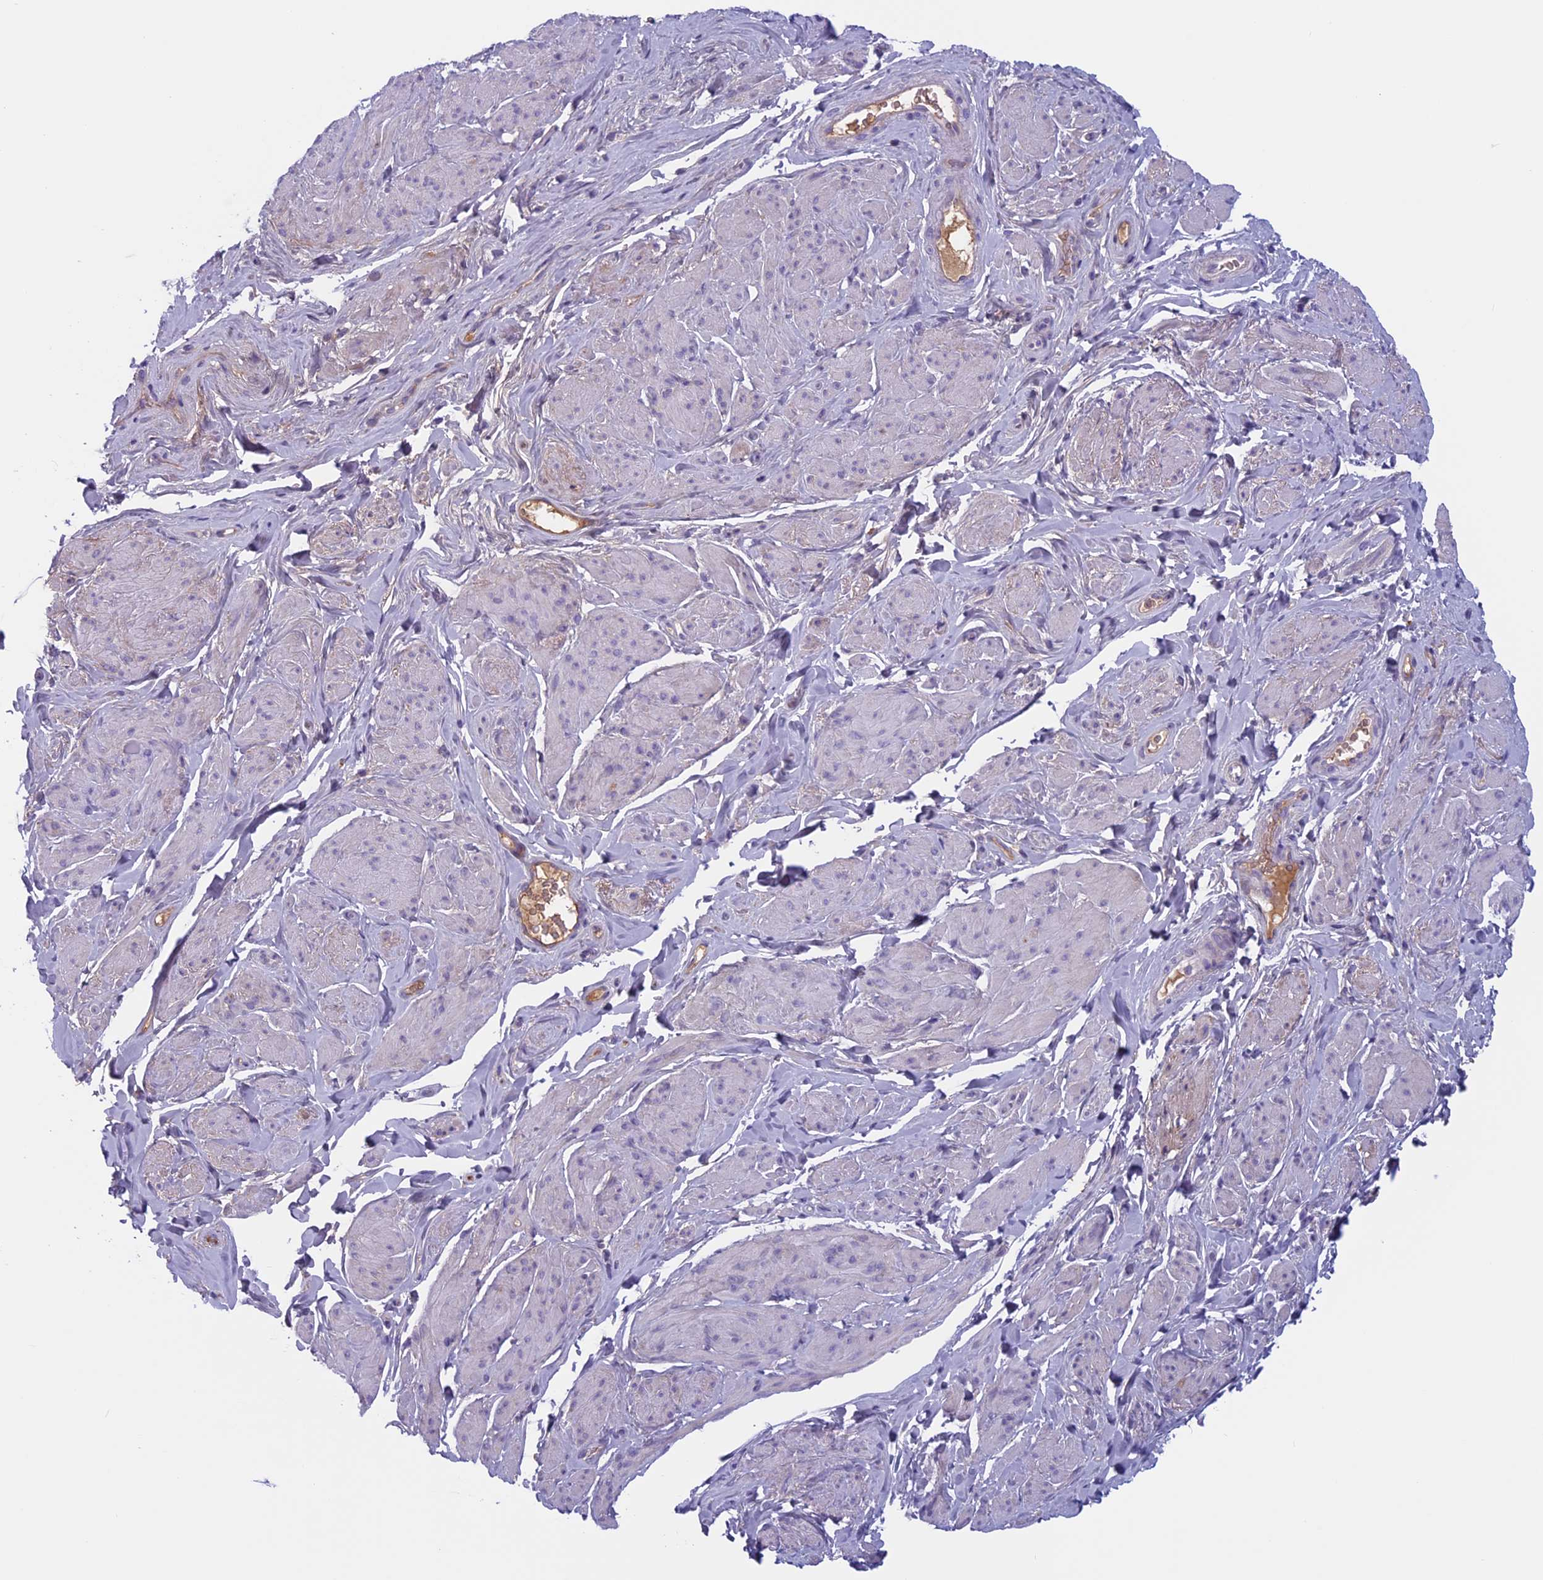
{"staining": {"intensity": "negative", "quantity": "none", "location": "none"}, "tissue": "smooth muscle", "cell_type": "Smooth muscle cells", "image_type": "normal", "snomed": [{"axis": "morphology", "description": "Normal tissue, NOS"}, {"axis": "topography", "description": "Smooth muscle"}, {"axis": "topography", "description": "Peripheral nerve tissue"}], "caption": "There is no significant expression in smooth muscle cells of smooth muscle. (Stains: DAB immunohistochemistry with hematoxylin counter stain, Microscopy: brightfield microscopy at high magnification).", "gene": "ANGPTL2", "patient": {"sex": "male", "age": 69}}